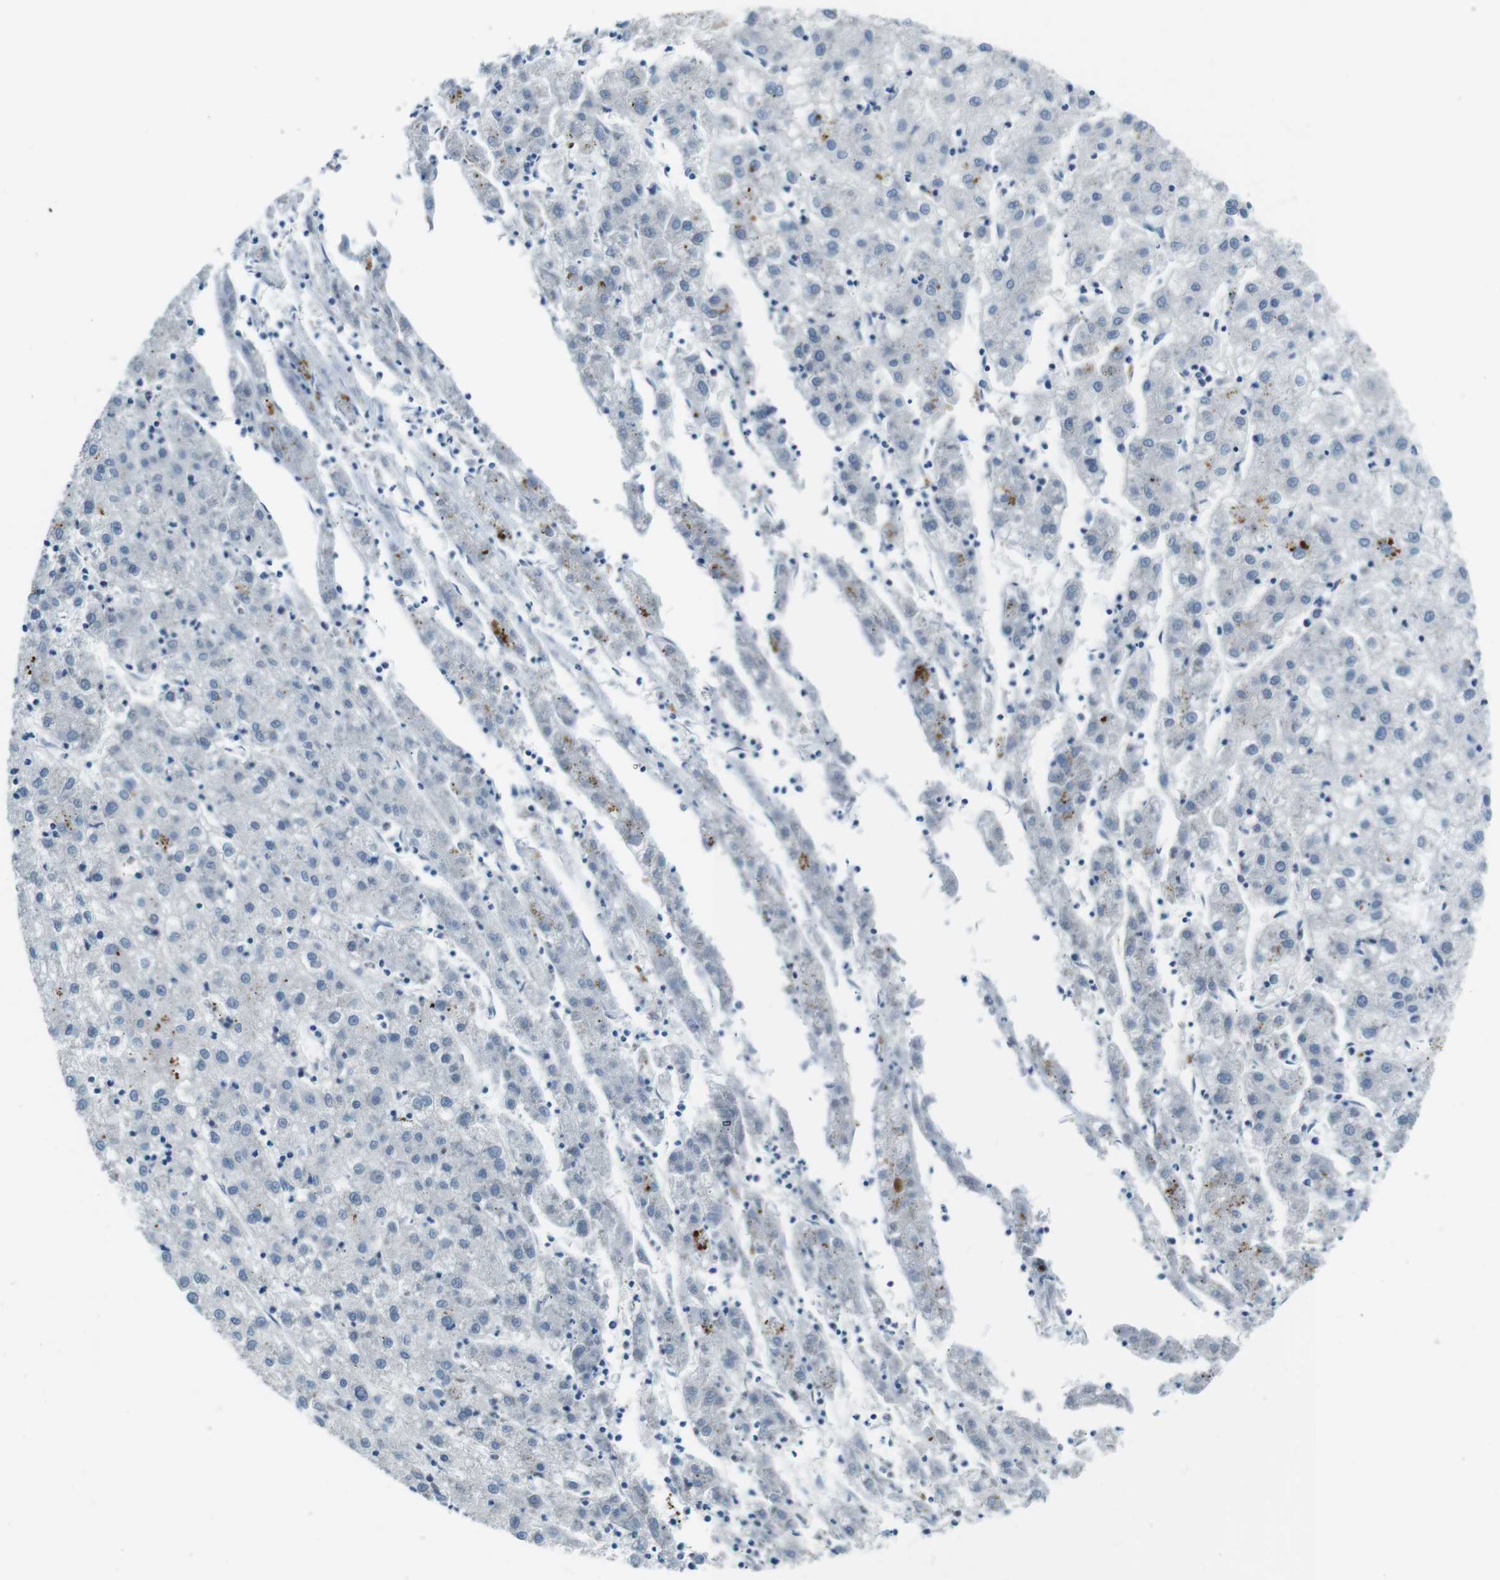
{"staining": {"intensity": "negative", "quantity": "none", "location": "none"}, "tissue": "liver cancer", "cell_type": "Tumor cells", "image_type": "cancer", "snomed": [{"axis": "morphology", "description": "Carcinoma, Hepatocellular, NOS"}, {"axis": "topography", "description": "Liver"}], "caption": "Hepatocellular carcinoma (liver) was stained to show a protein in brown. There is no significant expression in tumor cells.", "gene": "TFAP2C", "patient": {"sex": "male", "age": 72}}